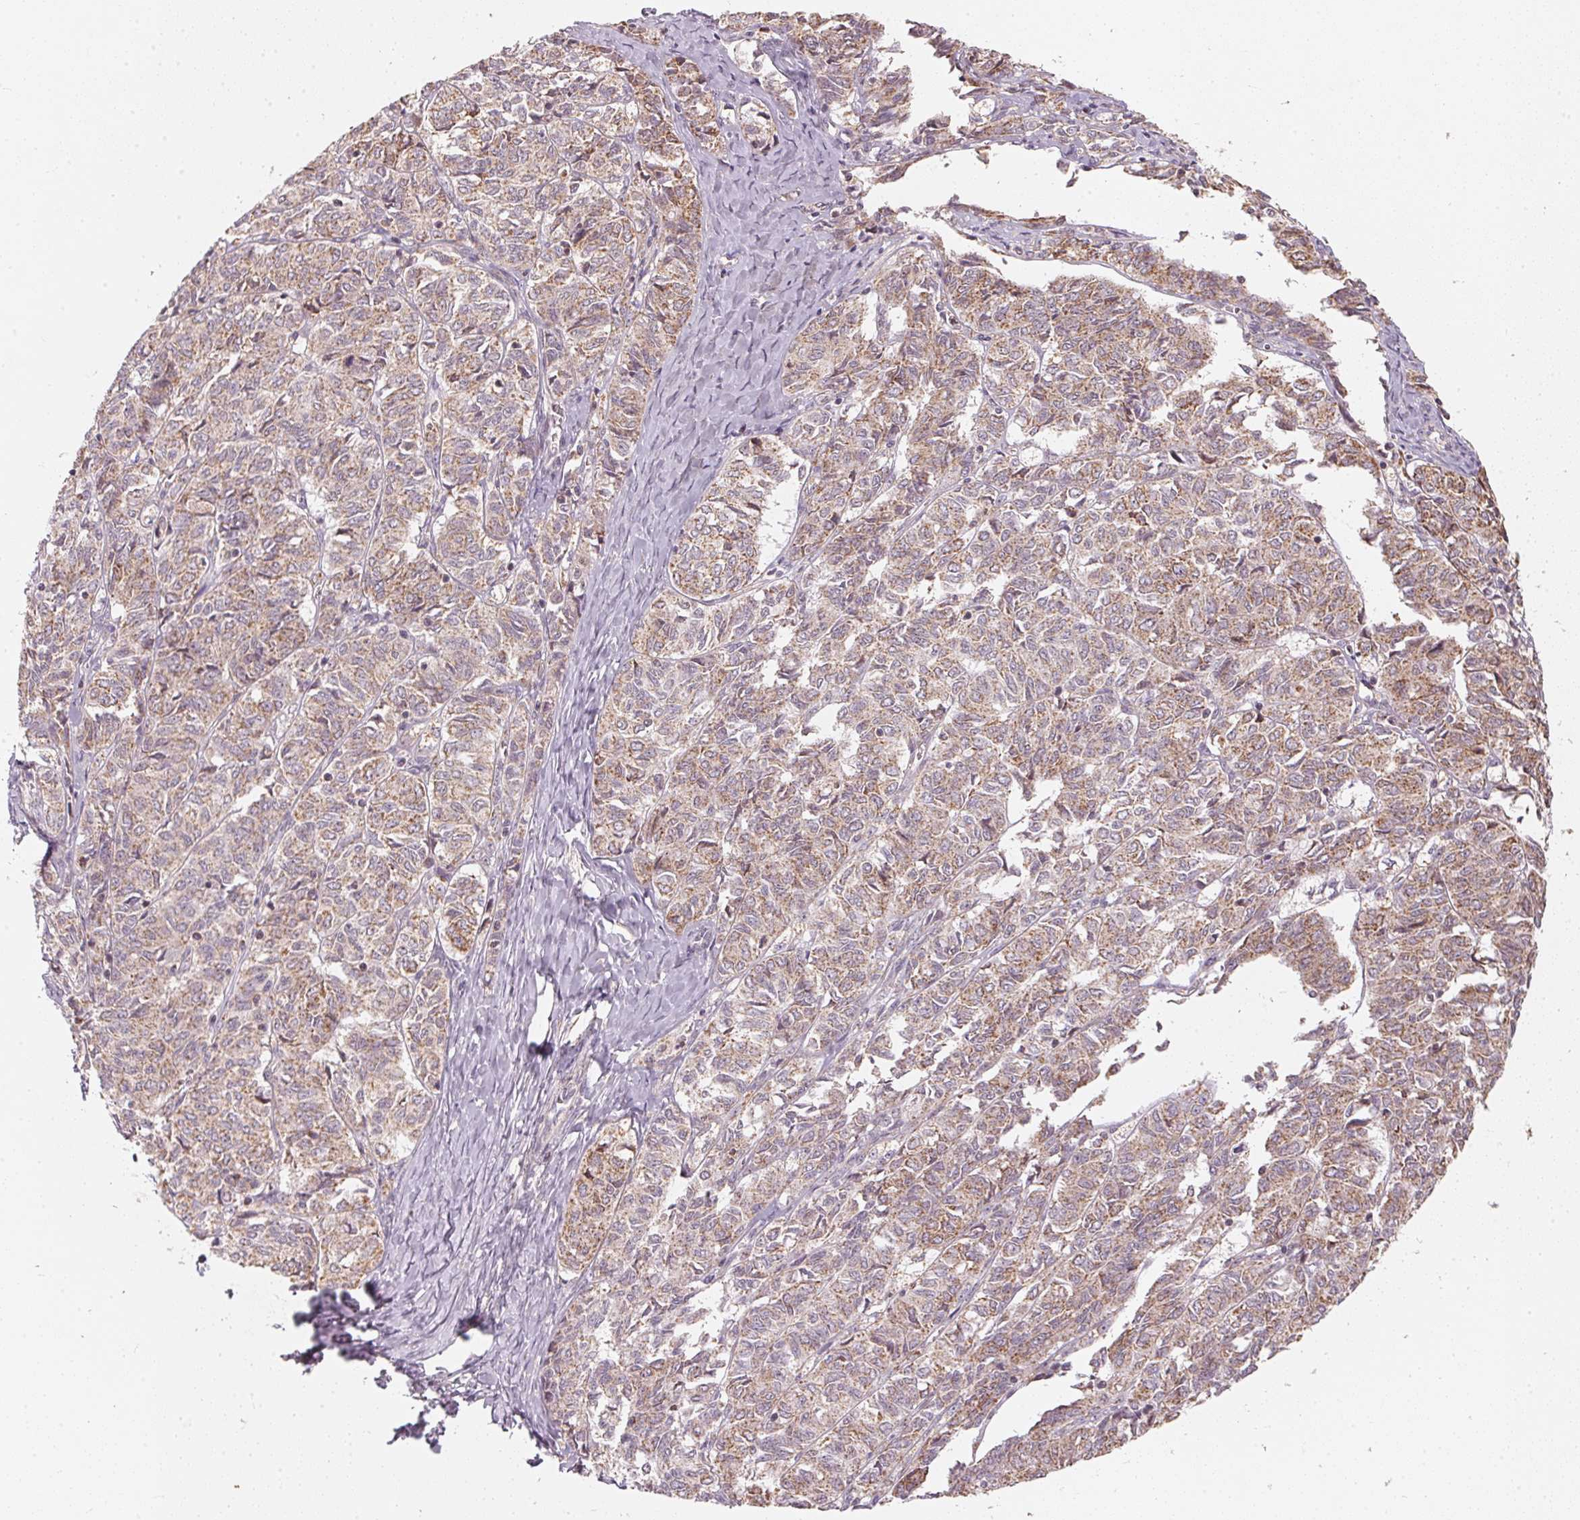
{"staining": {"intensity": "weak", "quantity": ">75%", "location": "cytoplasmic/membranous"}, "tissue": "ovarian cancer", "cell_type": "Tumor cells", "image_type": "cancer", "snomed": [{"axis": "morphology", "description": "Carcinoma, endometroid"}, {"axis": "topography", "description": "Ovary"}], "caption": "Brown immunohistochemical staining in endometroid carcinoma (ovarian) exhibits weak cytoplasmic/membranous expression in about >75% of tumor cells.", "gene": "MATCAP1", "patient": {"sex": "female", "age": 80}}